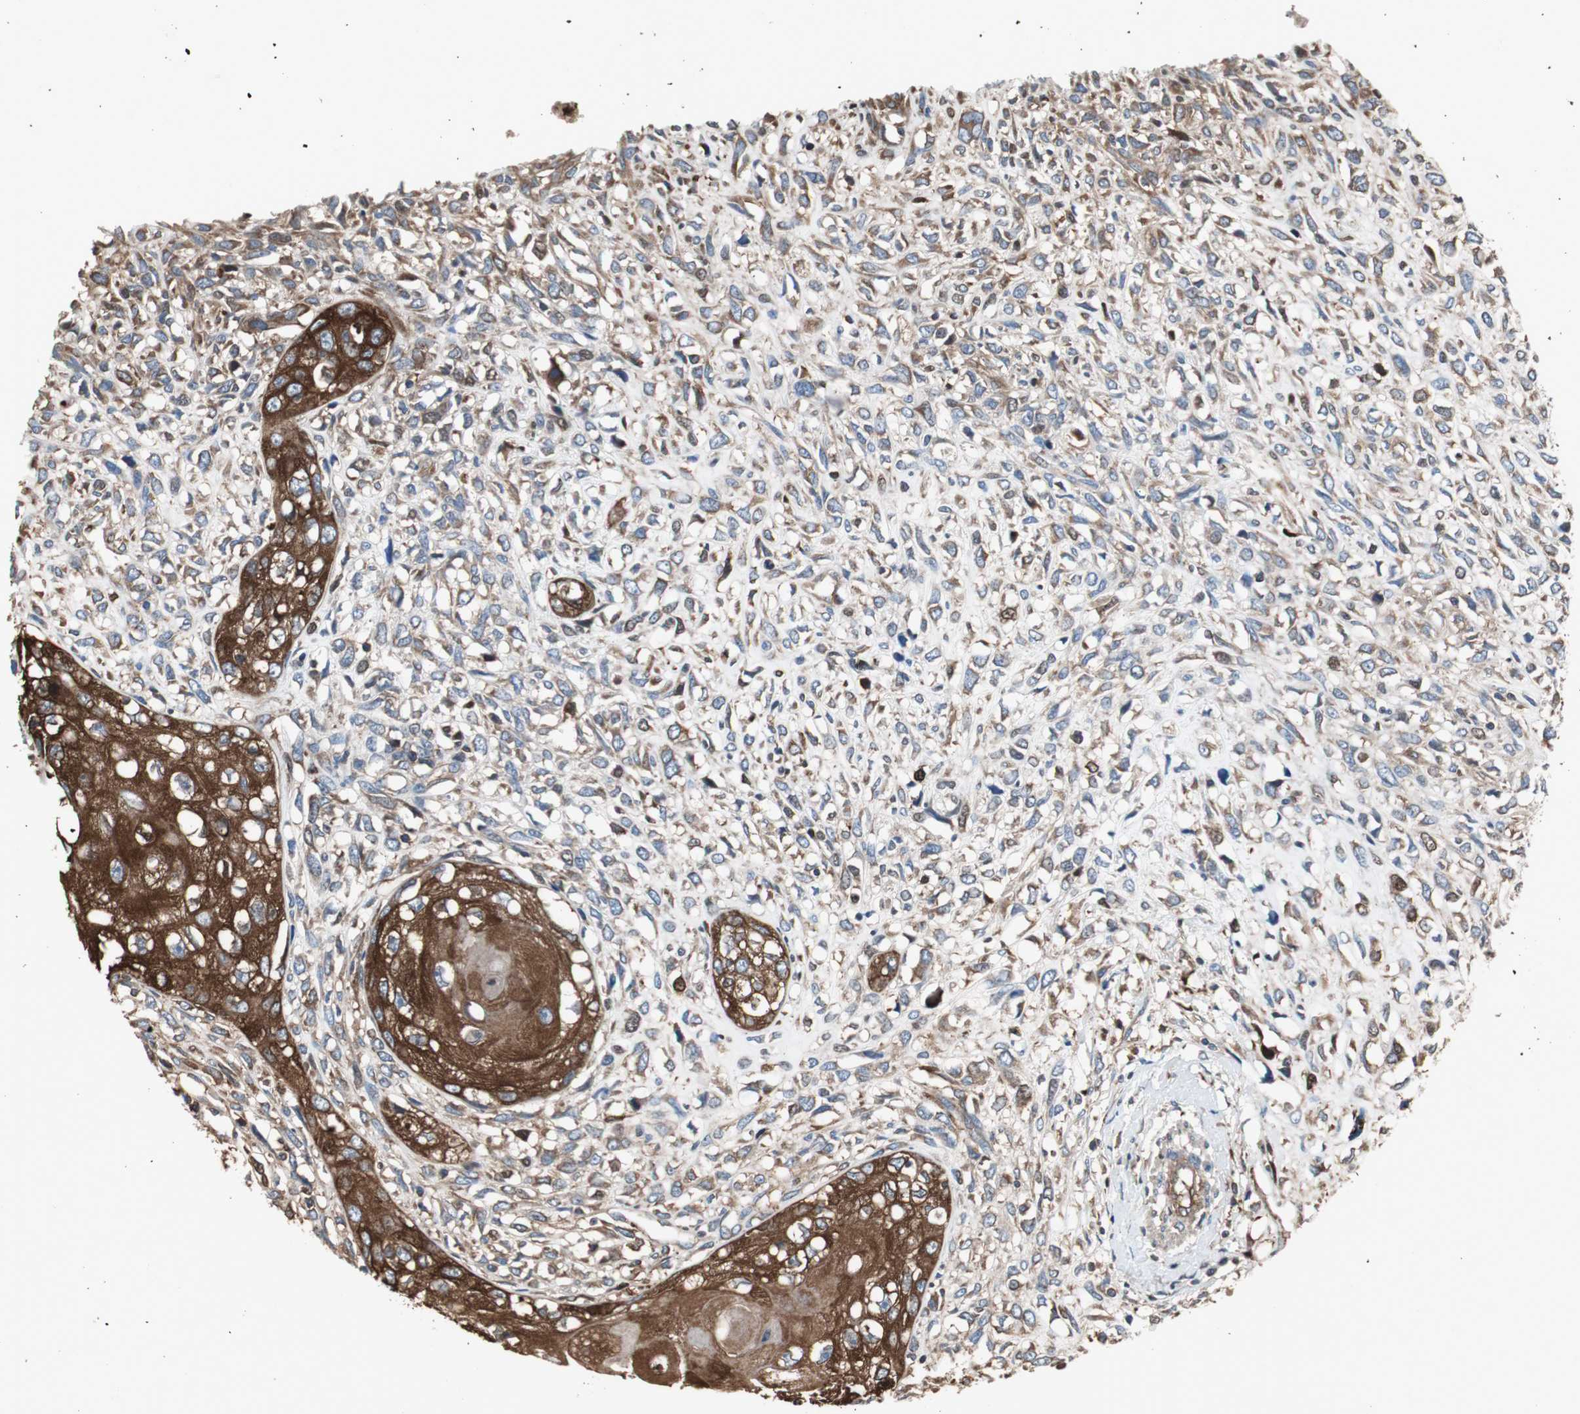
{"staining": {"intensity": "strong", "quantity": ">75%", "location": "cytoplasmic/membranous"}, "tissue": "head and neck cancer", "cell_type": "Tumor cells", "image_type": "cancer", "snomed": [{"axis": "morphology", "description": "Necrosis, NOS"}, {"axis": "morphology", "description": "Neoplasm, malignant, NOS"}, {"axis": "topography", "description": "Salivary gland"}, {"axis": "topography", "description": "Head-Neck"}], "caption": "Immunohistochemistry (IHC) micrograph of neoplastic tissue: human head and neck malignant neoplasm stained using immunohistochemistry shows high levels of strong protein expression localized specifically in the cytoplasmic/membranous of tumor cells, appearing as a cytoplasmic/membranous brown color.", "gene": "ACTN1", "patient": {"sex": "male", "age": 43}}